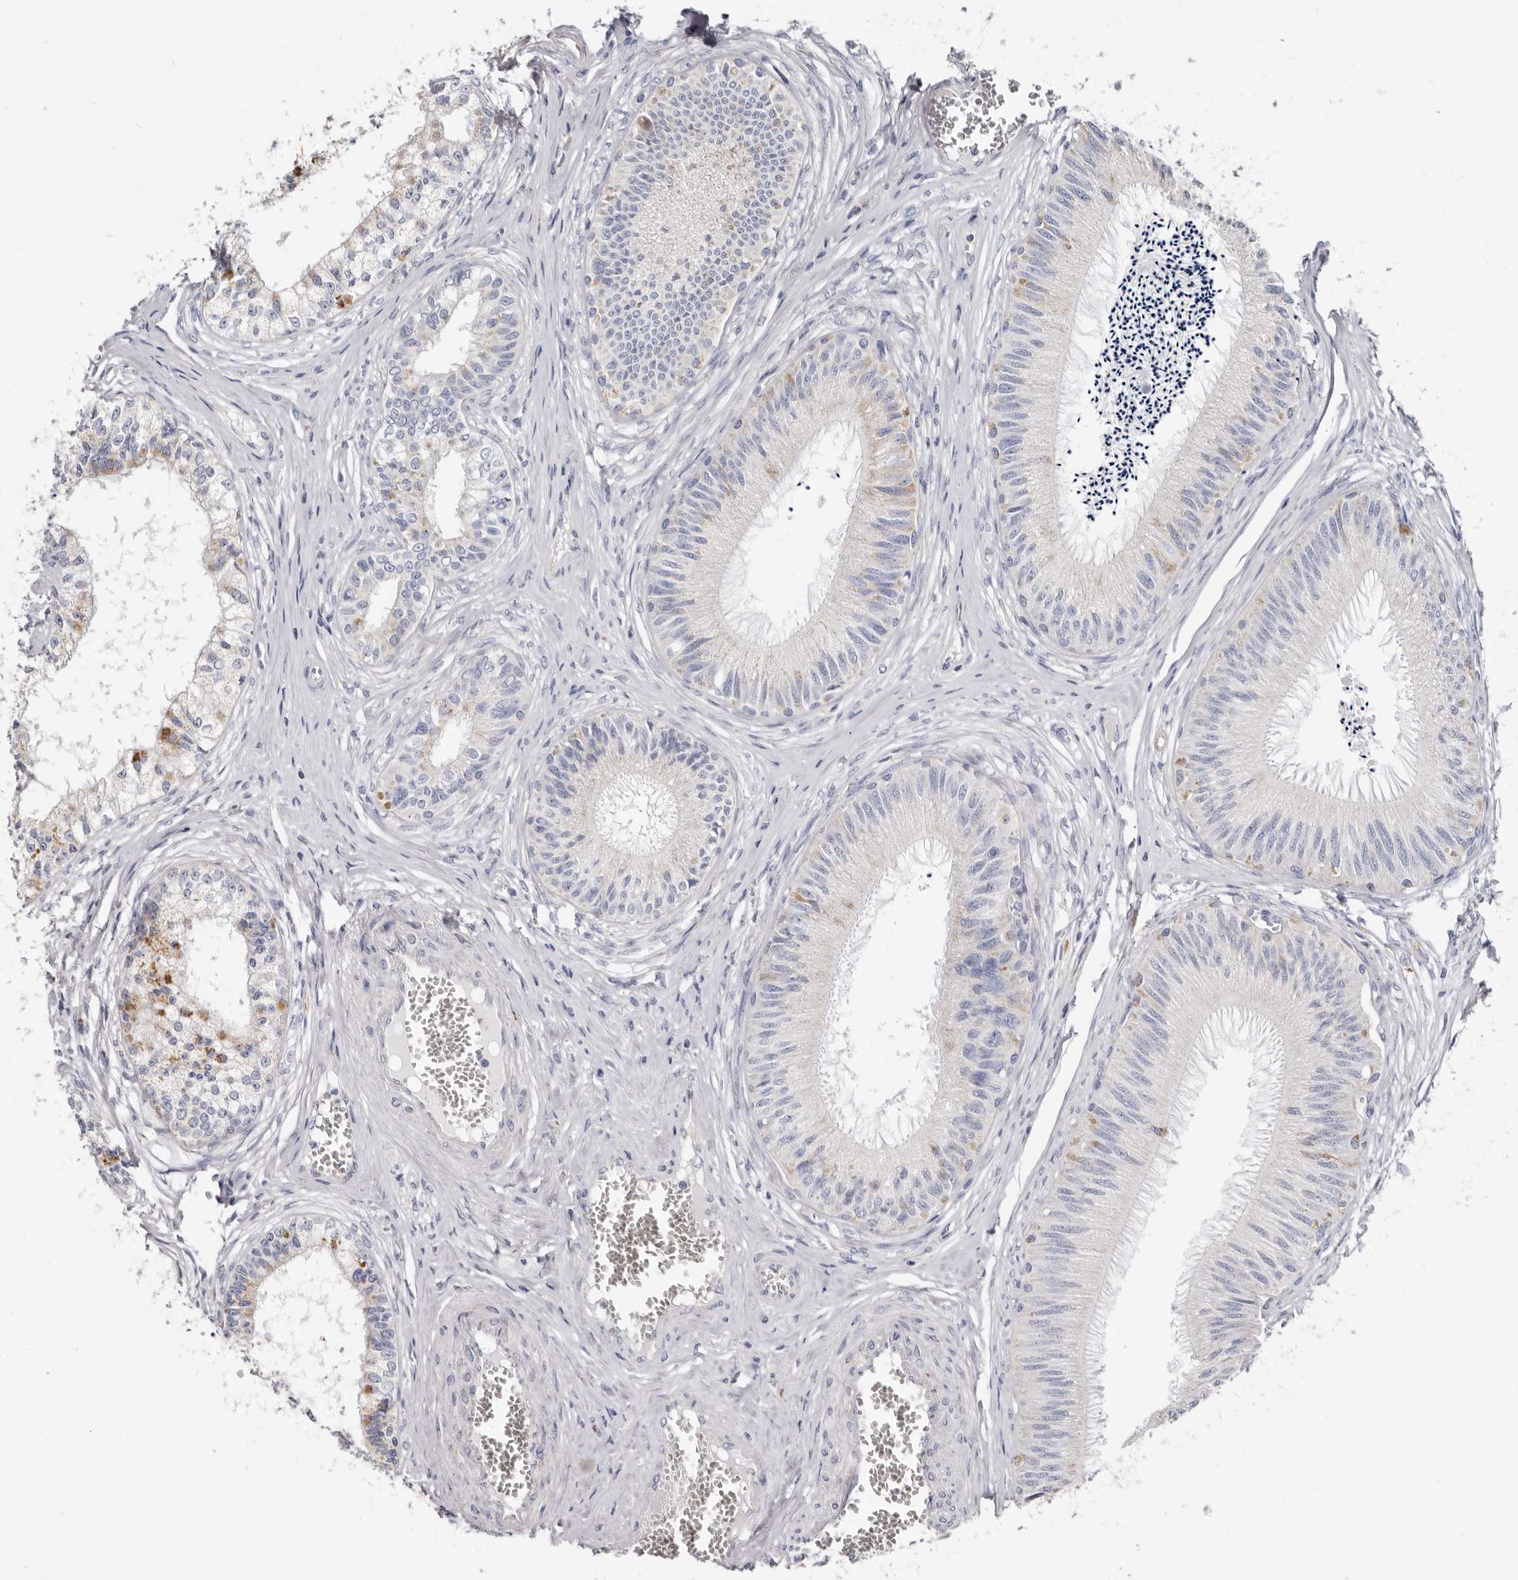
{"staining": {"intensity": "moderate", "quantity": "25%-75%", "location": "cytoplasmic/membranous"}, "tissue": "epididymis", "cell_type": "Glandular cells", "image_type": "normal", "snomed": [{"axis": "morphology", "description": "Normal tissue, NOS"}, {"axis": "topography", "description": "Epididymis"}], "caption": "Epididymis stained for a protein (brown) demonstrates moderate cytoplasmic/membranous positive expression in about 25%-75% of glandular cells.", "gene": "RSPO2", "patient": {"sex": "male", "age": 79}}